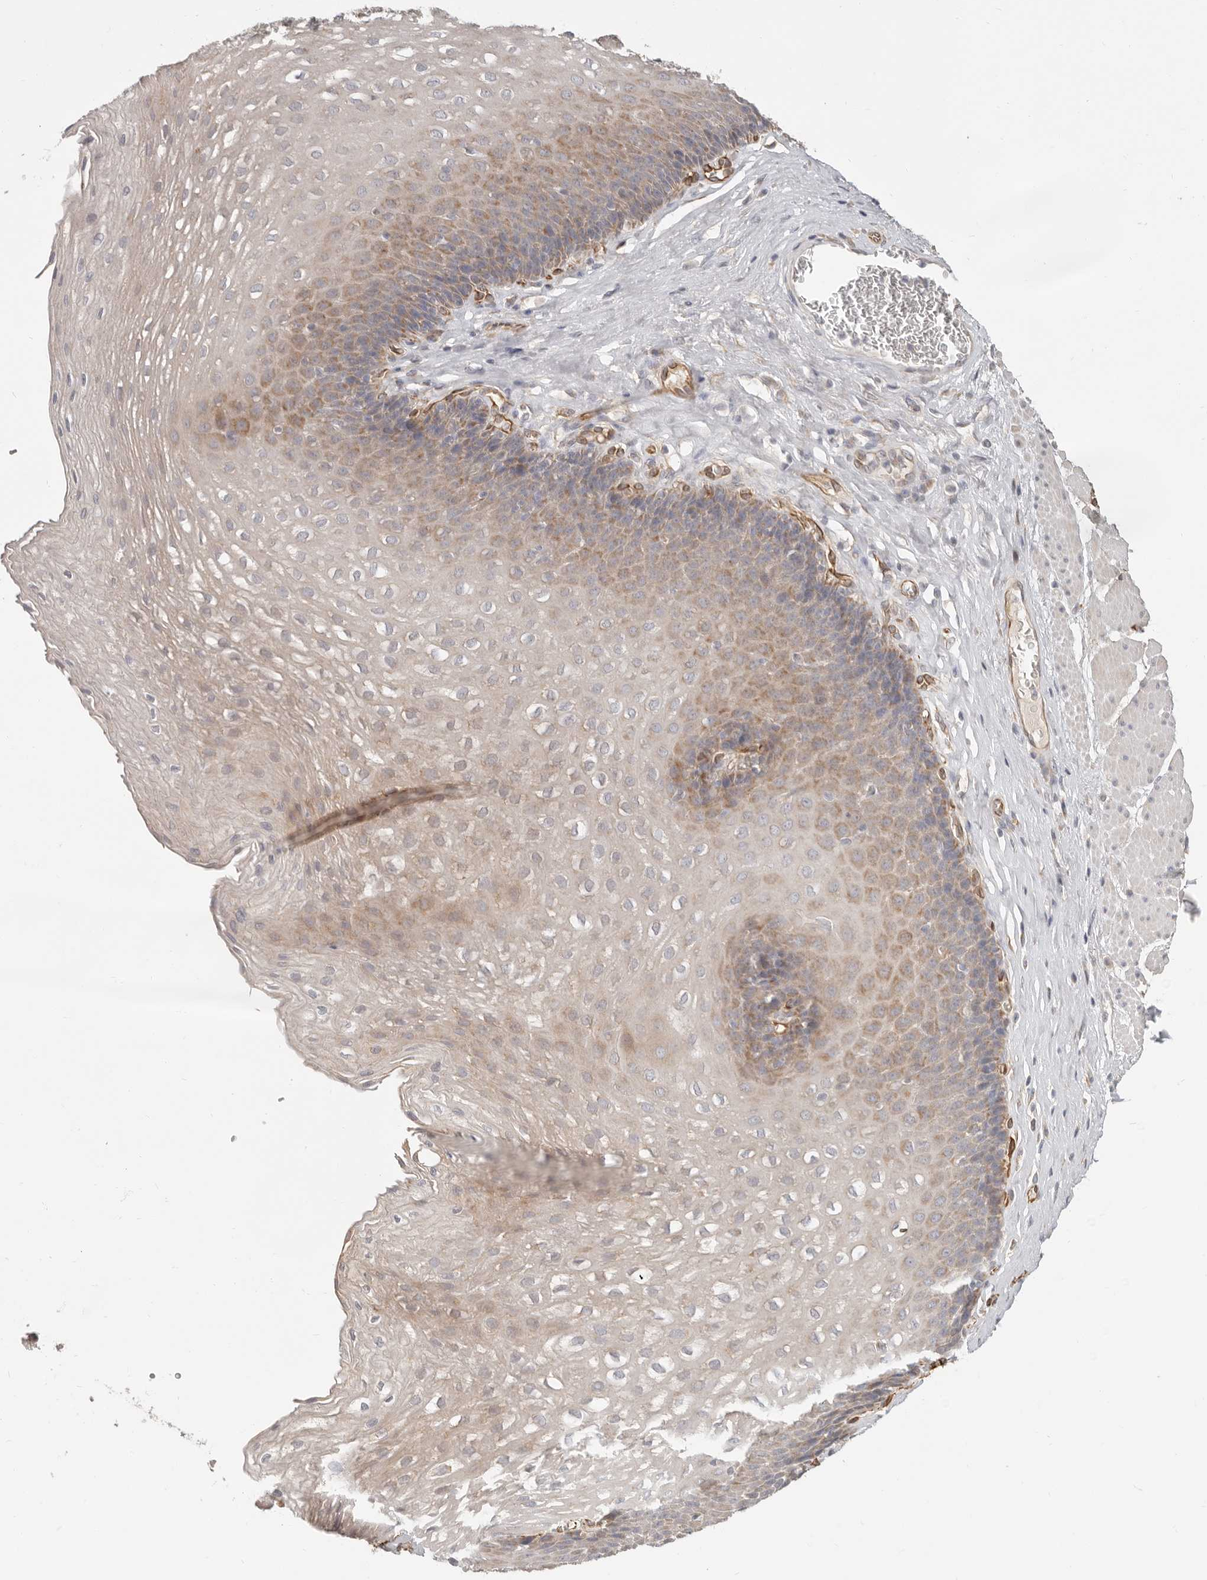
{"staining": {"intensity": "weak", "quantity": "25%-75%", "location": "cytoplasmic/membranous"}, "tissue": "esophagus", "cell_type": "Squamous epithelial cells", "image_type": "normal", "snomed": [{"axis": "morphology", "description": "Normal tissue, NOS"}, {"axis": "topography", "description": "Esophagus"}], "caption": "Brown immunohistochemical staining in unremarkable human esophagus reveals weak cytoplasmic/membranous expression in about 25%-75% of squamous epithelial cells.", "gene": "SPRING1", "patient": {"sex": "female", "age": 66}}